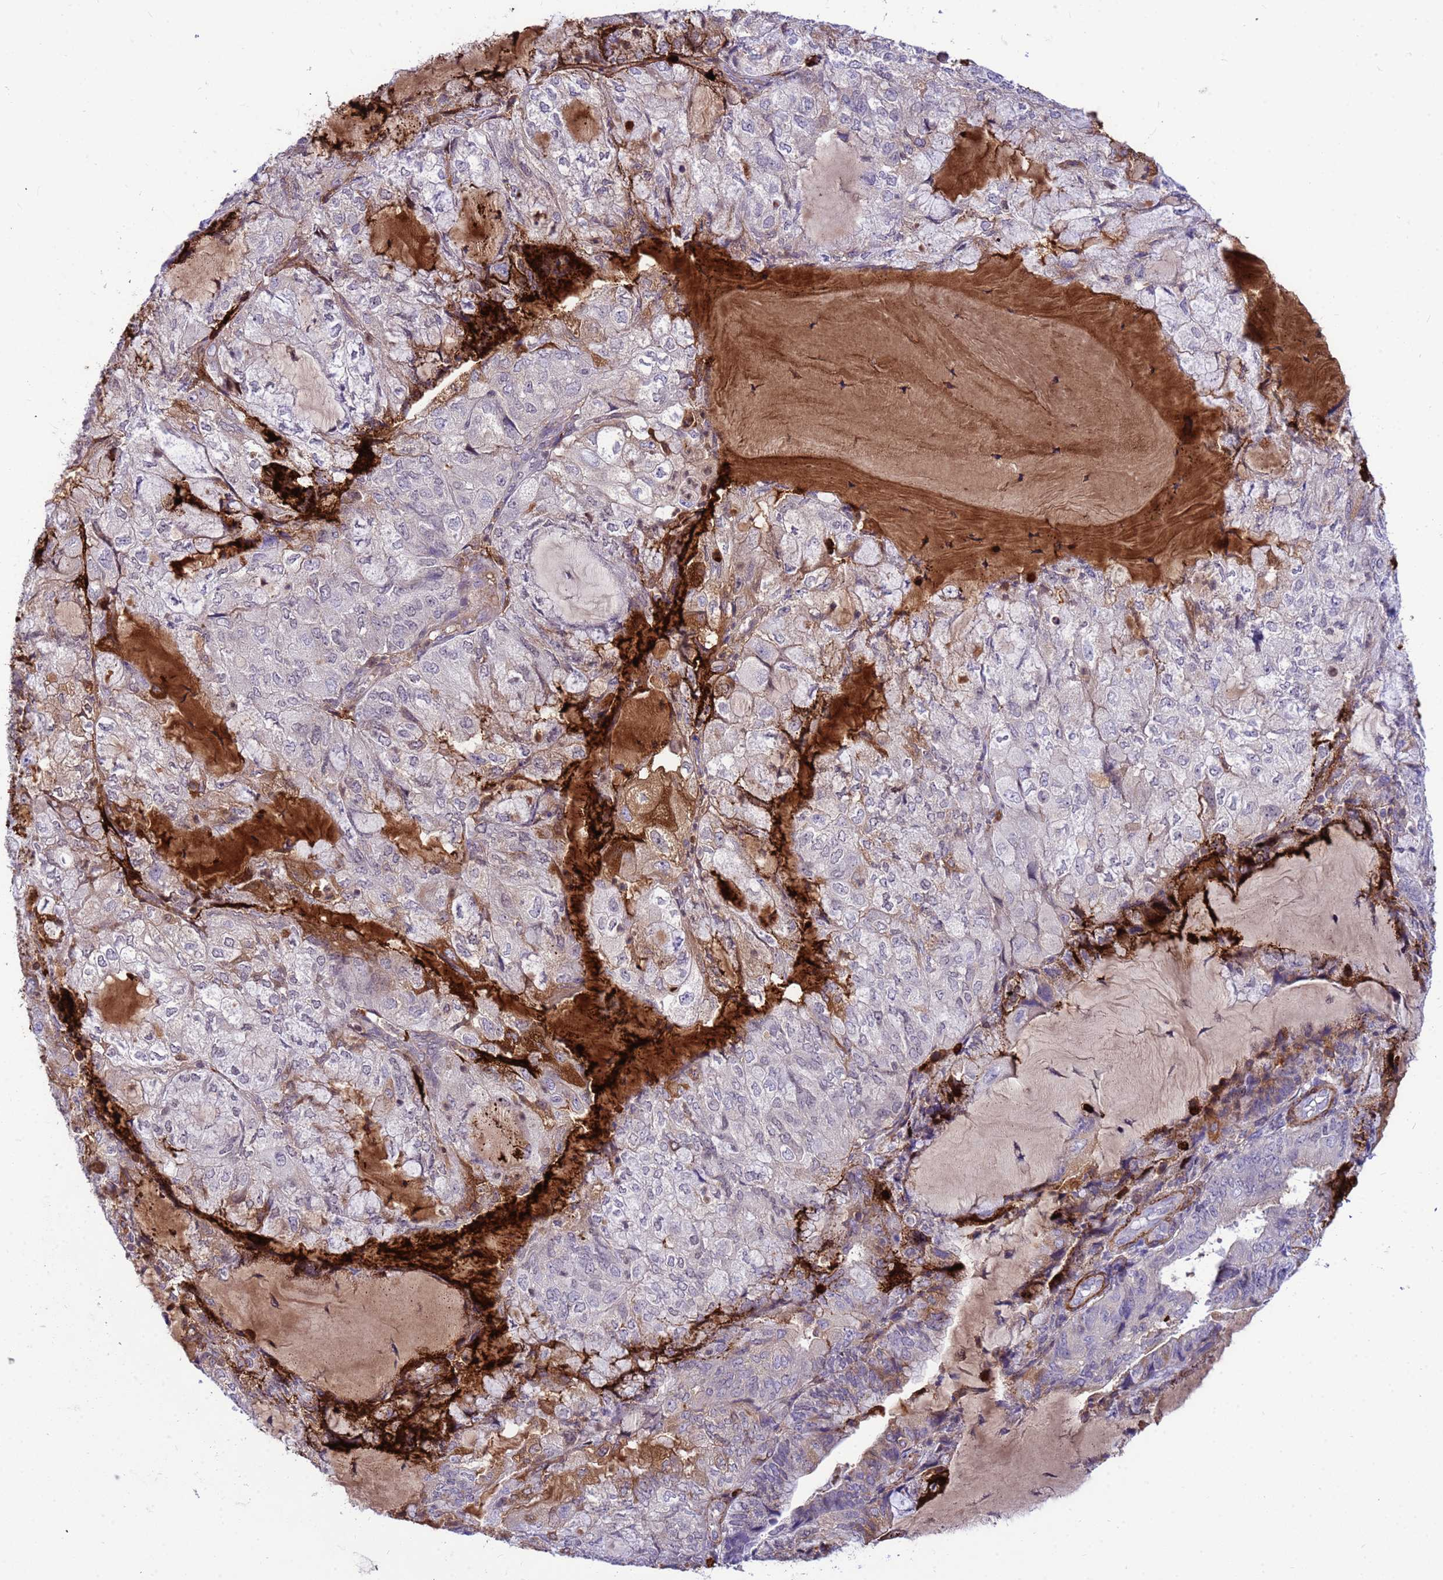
{"staining": {"intensity": "weak", "quantity": "<25%", "location": "cytoplasmic/membranous,nuclear"}, "tissue": "endometrial cancer", "cell_type": "Tumor cells", "image_type": "cancer", "snomed": [{"axis": "morphology", "description": "Adenocarcinoma, NOS"}, {"axis": "topography", "description": "Endometrium"}], "caption": "An image of human endometrial cancer (adenocarcinoma) is negative for staining in tumor cells. (DAB IHC, high magnification).", "gene": "ORM1", "patient": {"sex": "female", "age": 81}}